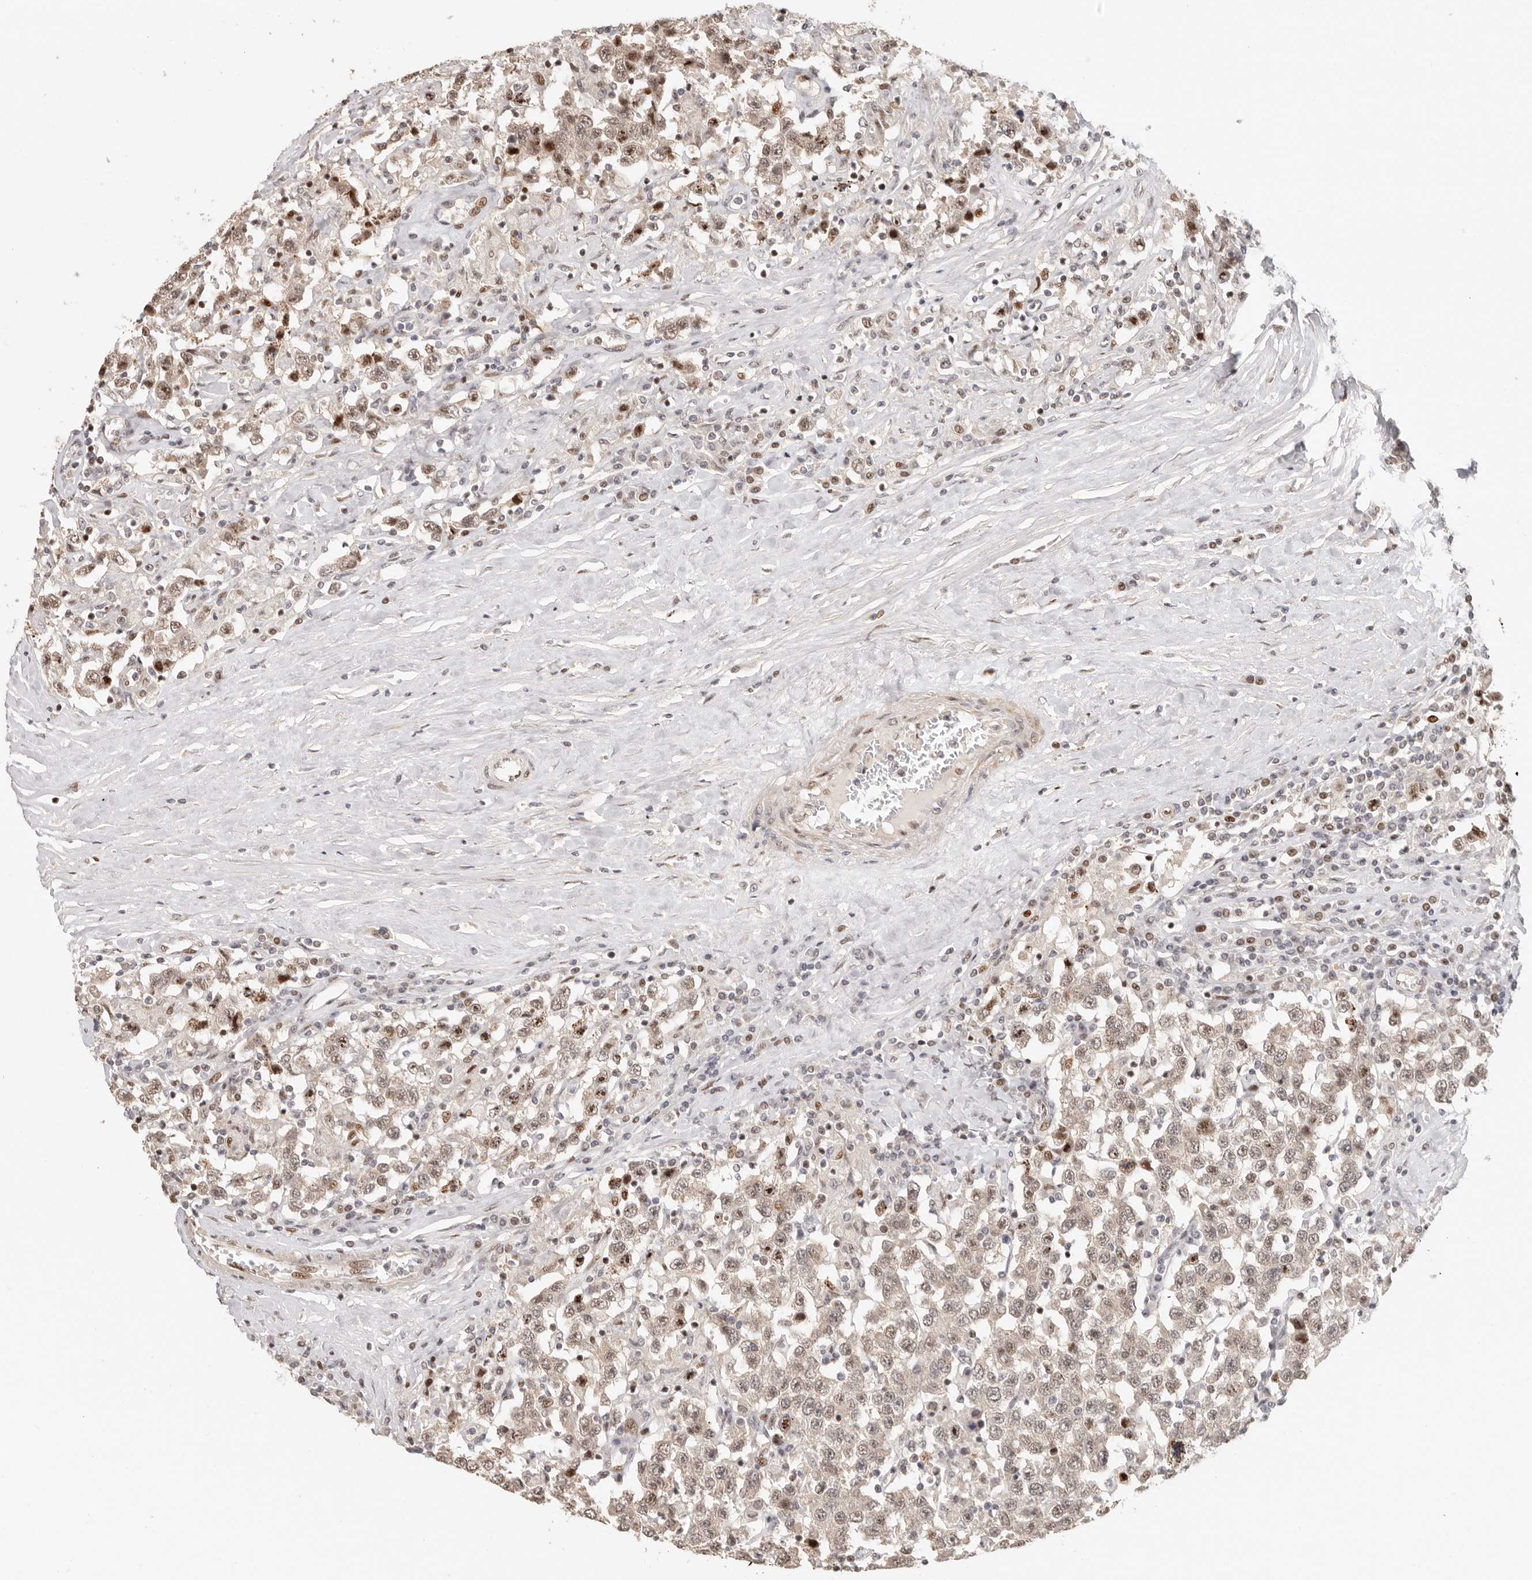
{"staining": {"intensity": "weak", "quantity": ">75%", "location": "cytoplasmic/membranous,nuclear"}, "tissue": "testis cancer", "cell_type": "Tumor cells", "image_type": "cancer", "snomed": [{"axis": "morphology", "description": "Seminoma, NOS"}, {"axis": "topography", "description": "Testis"}], "caption": "Brown immunohistochemical staining in seminoma (testis) demonstrates weak cytoplasmic/membranous and nuclear expression in approximately >75% of tumor cells.", "gene": "GPBP1L1", "patient": {"sex": "male", "age": 41}}